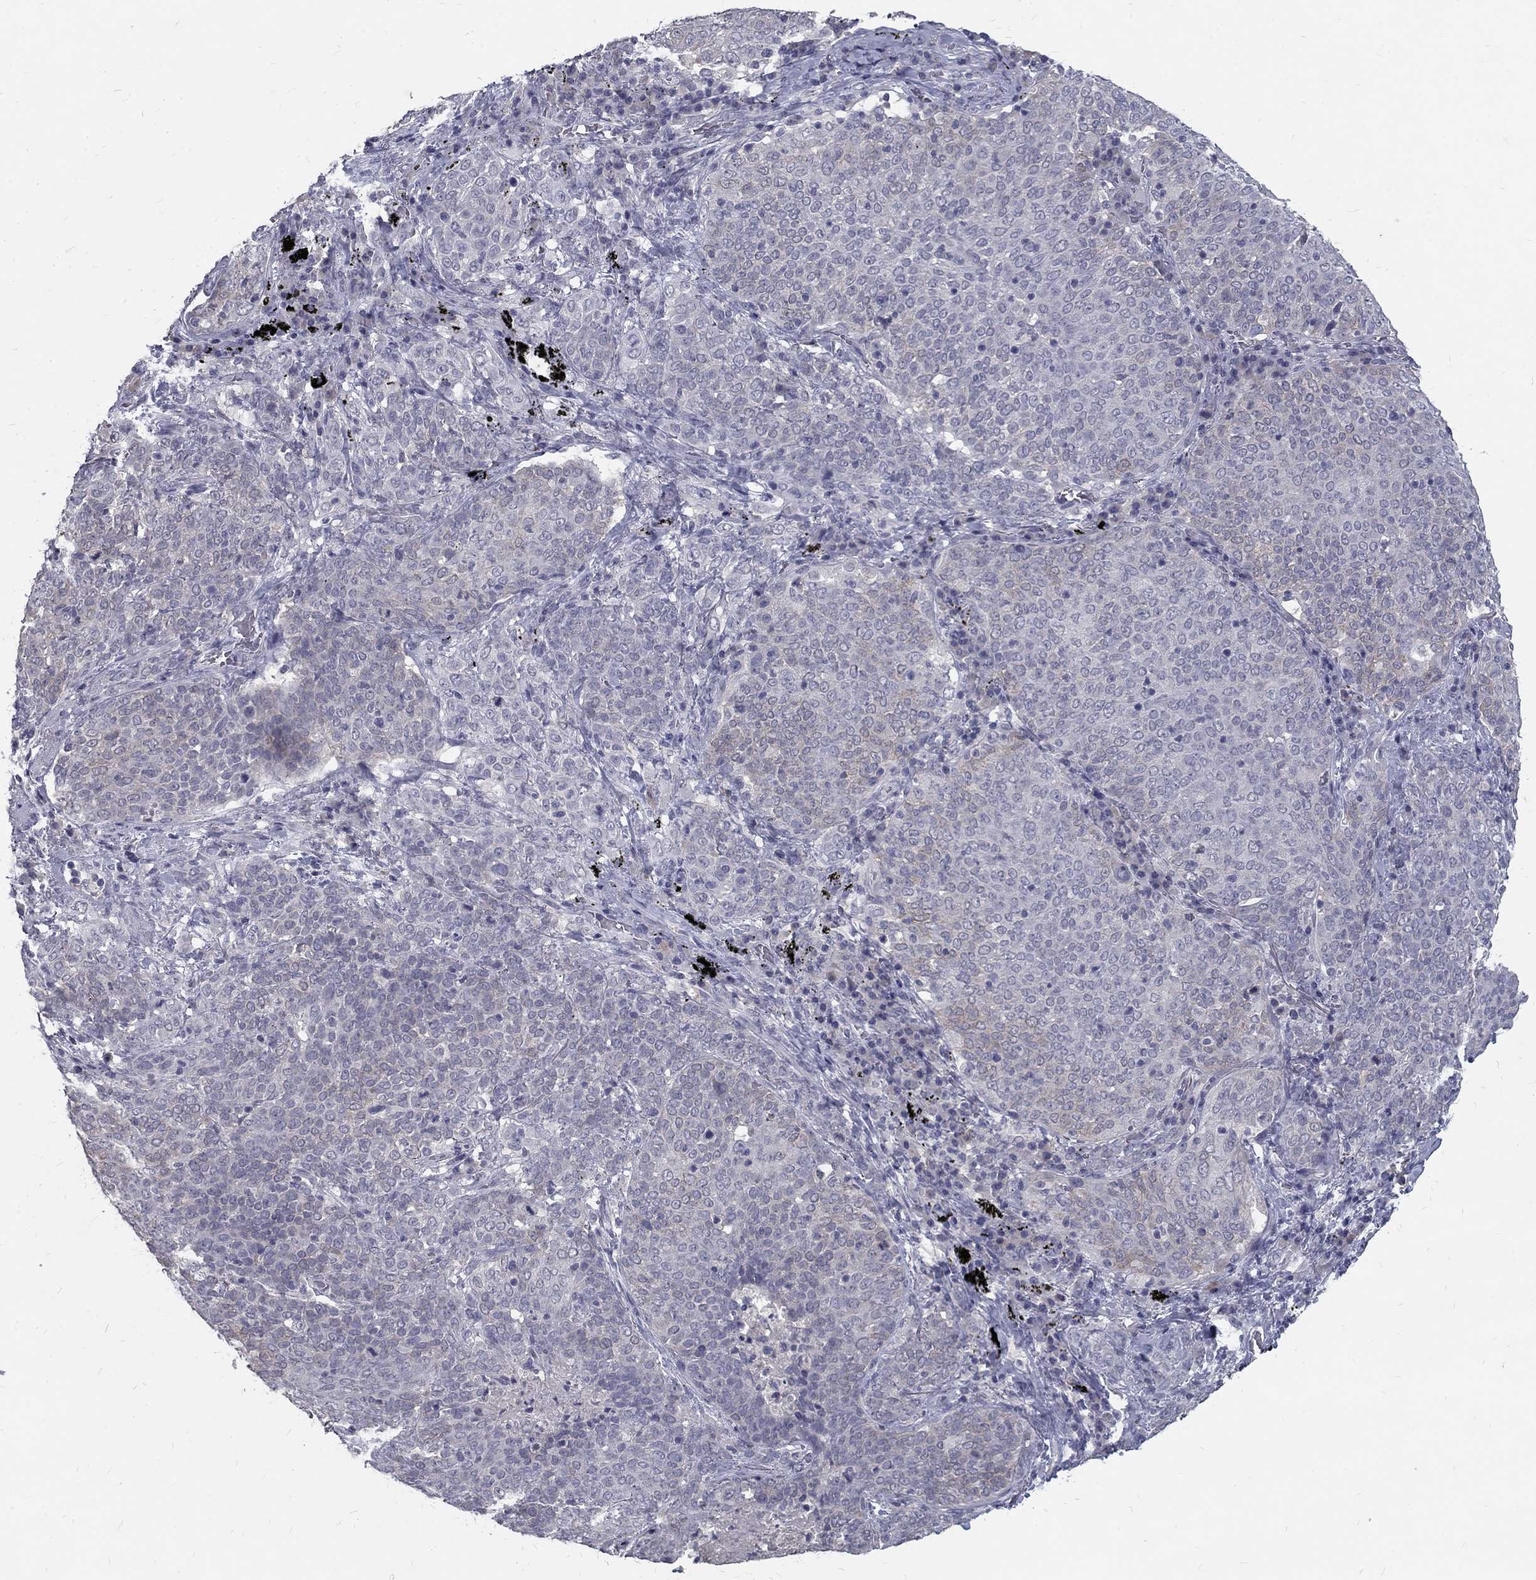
{"staining": {"intensity": "negative", "quantity": "none", "location": "none"}, "tissue": "lung cancer", "cell_type": "Tumor cells", "image_type": "cancer", "snomed": [{"axis": "morphology", "description": "Squamous cell carcinoma, NOS"}, {"axis": "topography", "description": "Lung"}], "caption": "This is a photomicrograph of immunohistochemistry staining of lung squamous cell carcinoma, which shows no expression in tumor cells.", "gene": "NOS1", "patient": {"sex": "male", "age": 82}}